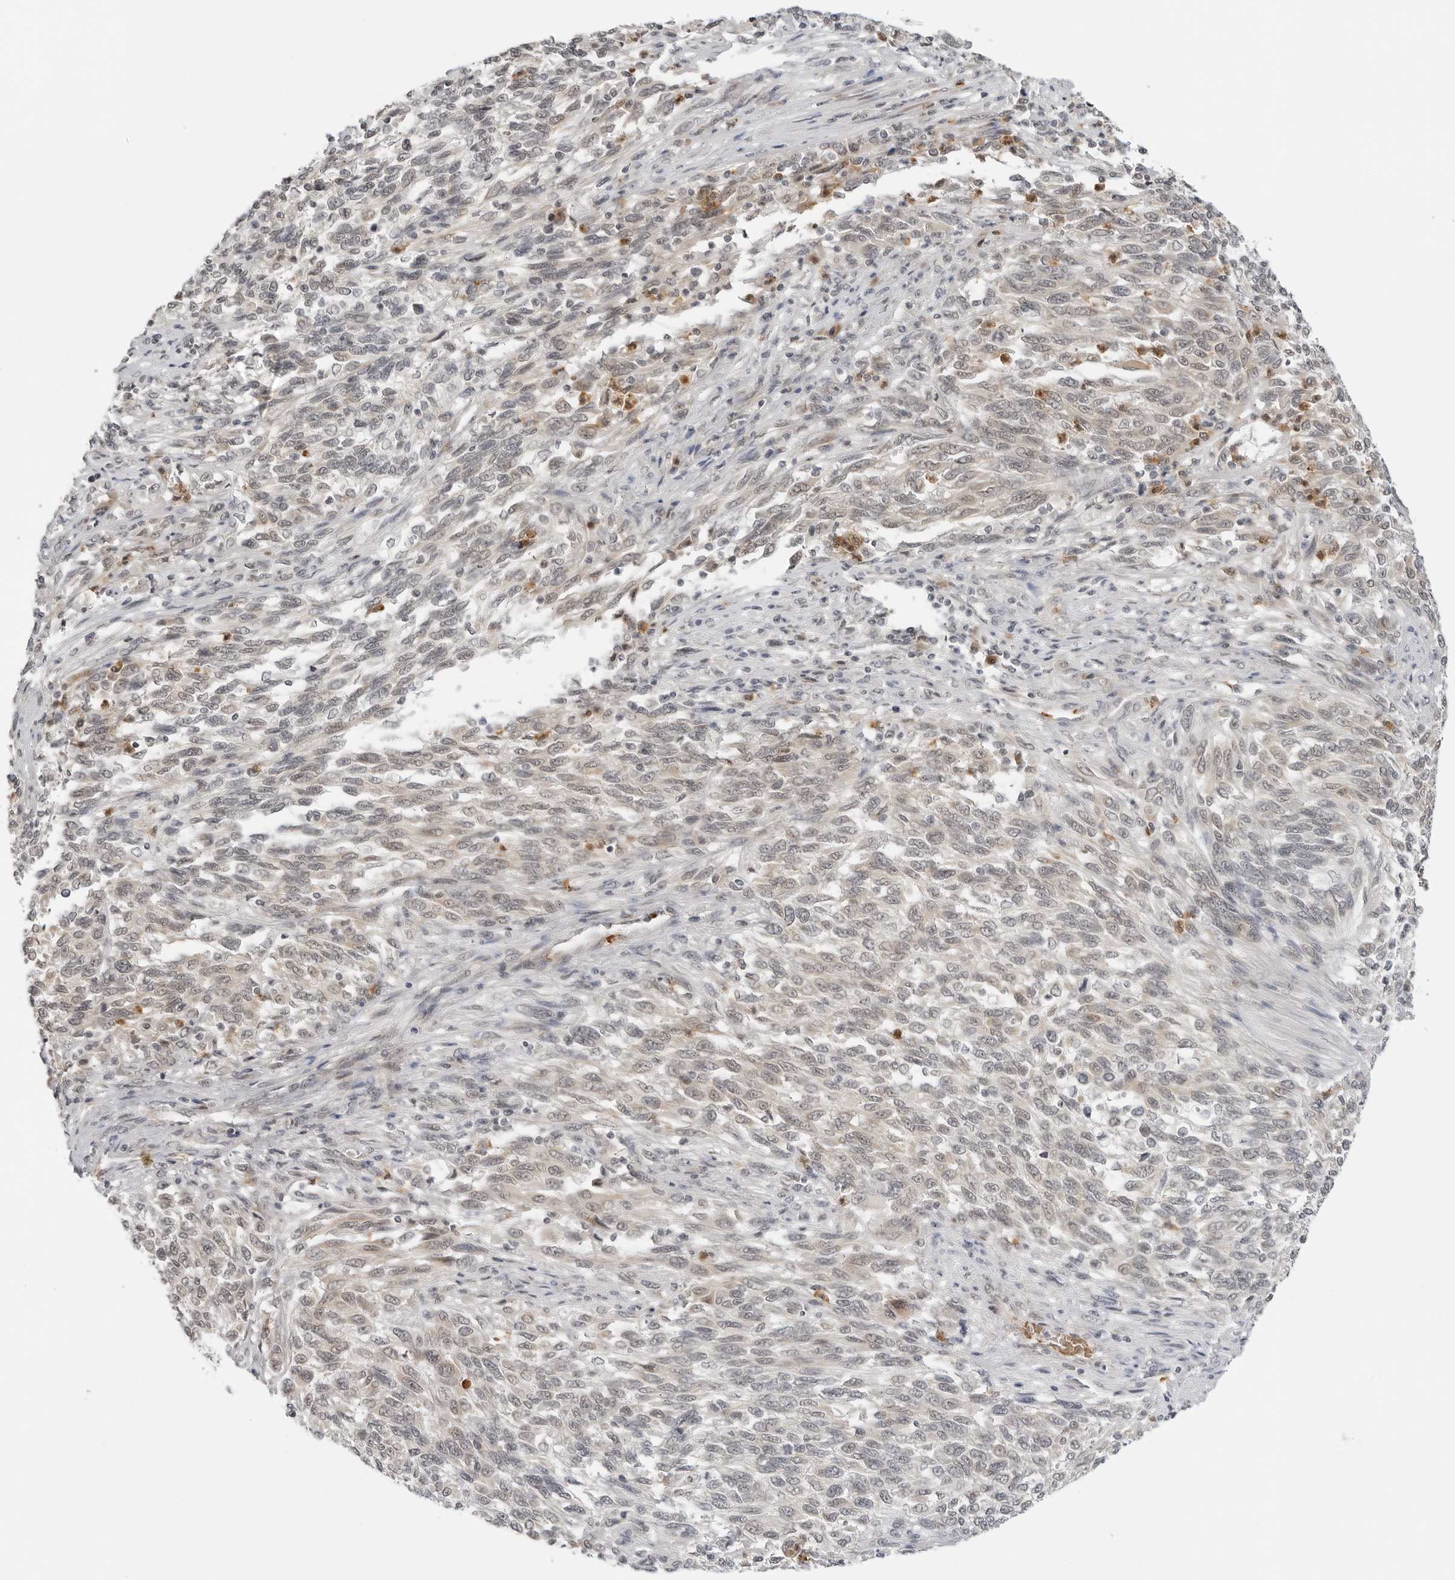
{"staining": {"intensity": "weak", "quantity": "25%-75%", "location": "cytoplasmic/membranous,nuclear"}, "tissue": "melanoma", "cell_type": "Tumor cells", "image_type": "cancer", "snomed": [{"axis": "morphology", "description": "Malignant melanoma, Metastatic site"}, {"axis": "topography", "description": "Lymph node"}], "caption": "Immunohistochemical staining of melanoma demonstrates weak cytoplasmic/membranous and nuclear protein staining in about 25%-75% of tumor cells.", "gene": "SUGCT", "patient": {"sex": "male", "age": 61}}